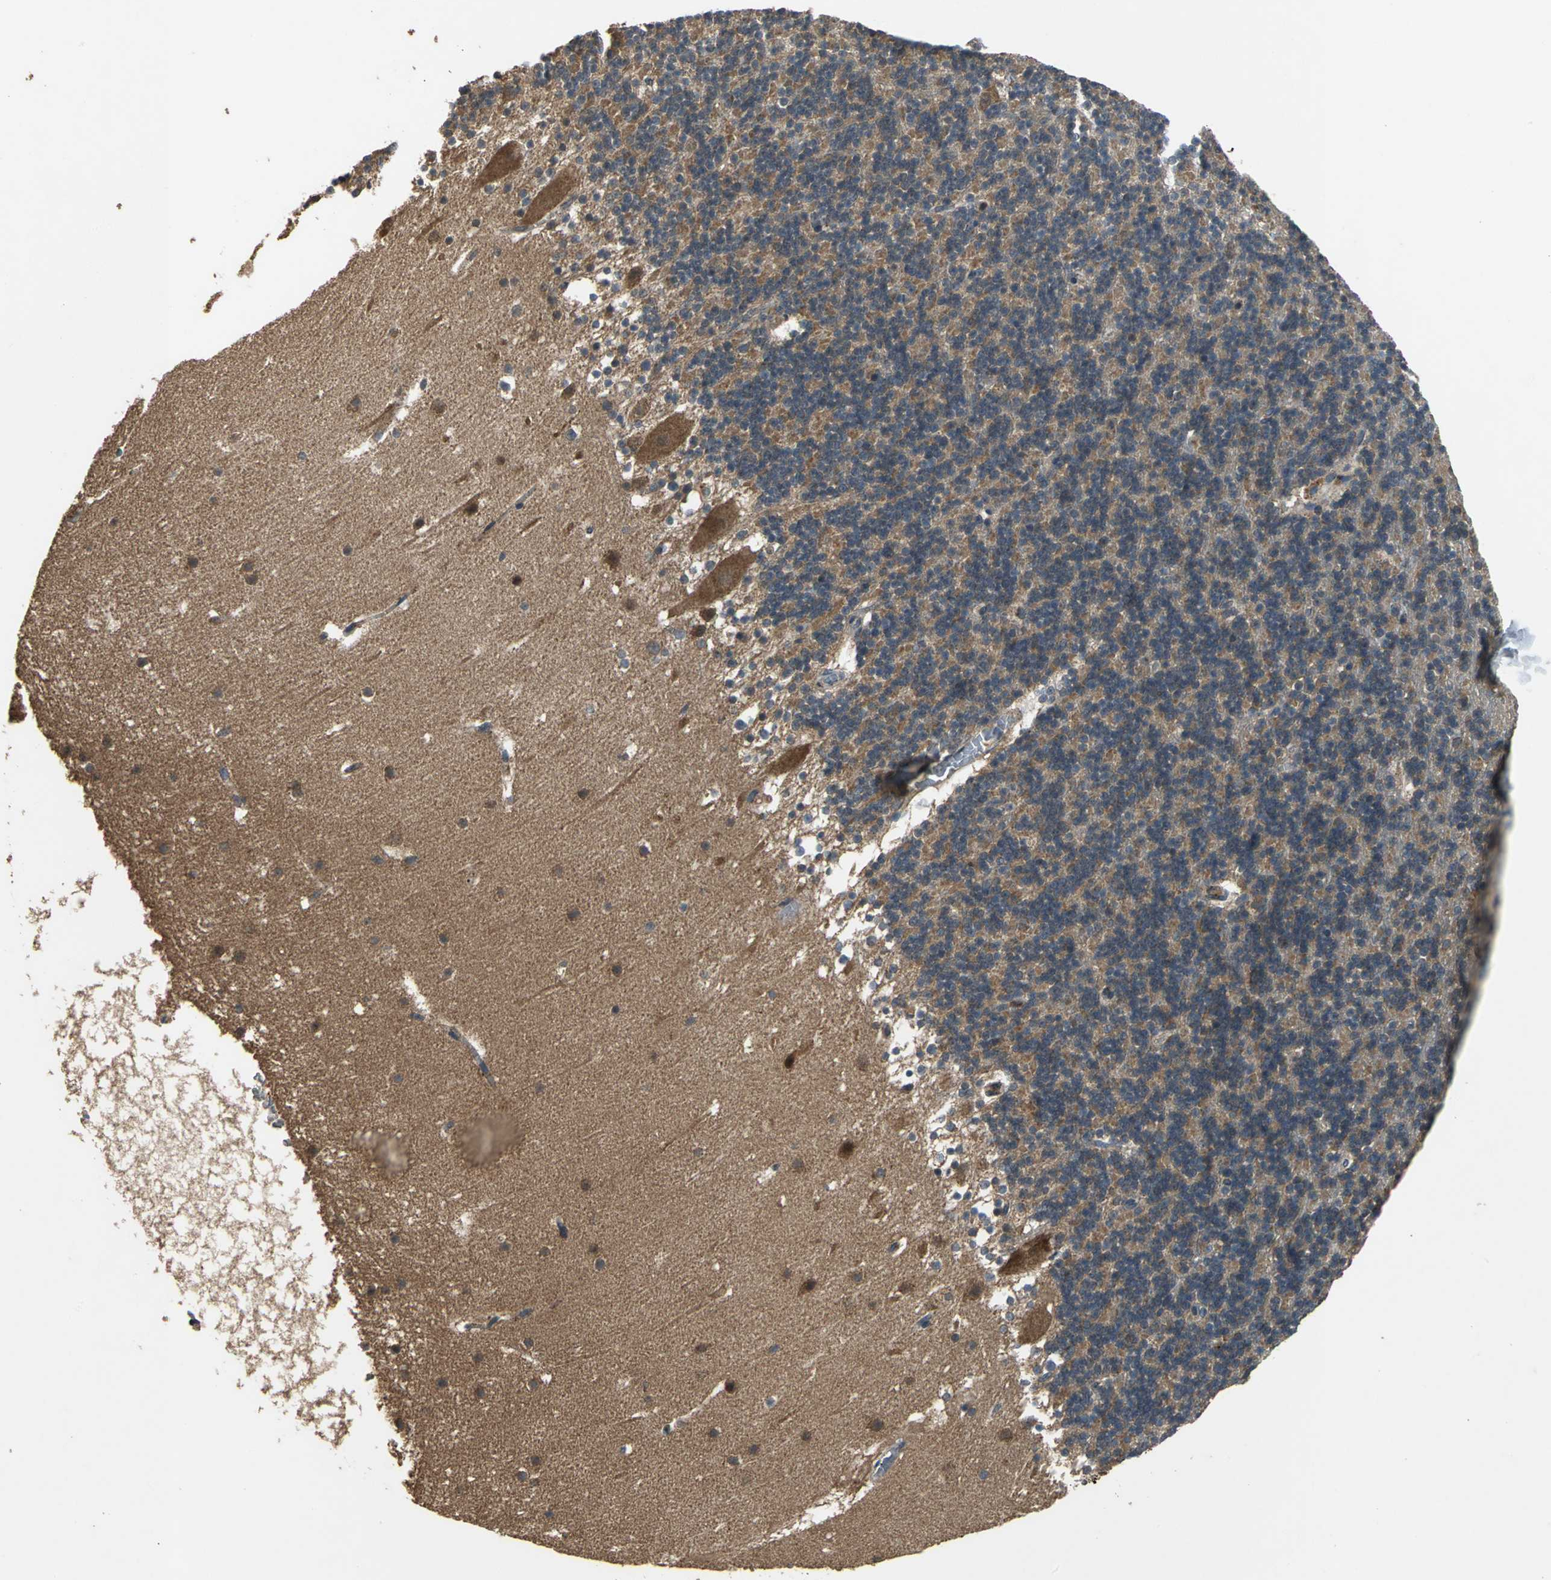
{"staining": {"intensity": "moderate", "quantity": "25%-75%", "location": "cytoplasmic/membranous"}, "tissue": "cerebellum", "cell_type": "Cells in granular layer", "image_type": "normal", "snomed": [{"axis": "morphology", "description": "Normal tissue, NOS"}, {"axis": "topography", "description": "Cerebellum"}], "caption": "DAB immunohistochemical staining of unremarkable cerebellum reveals moderate cytoplasmic/membranous protein expression in about 25%-75% of cells in granular layer.", "gene": "ZNF608", "patient": {"sex": "male", "age": 45}}